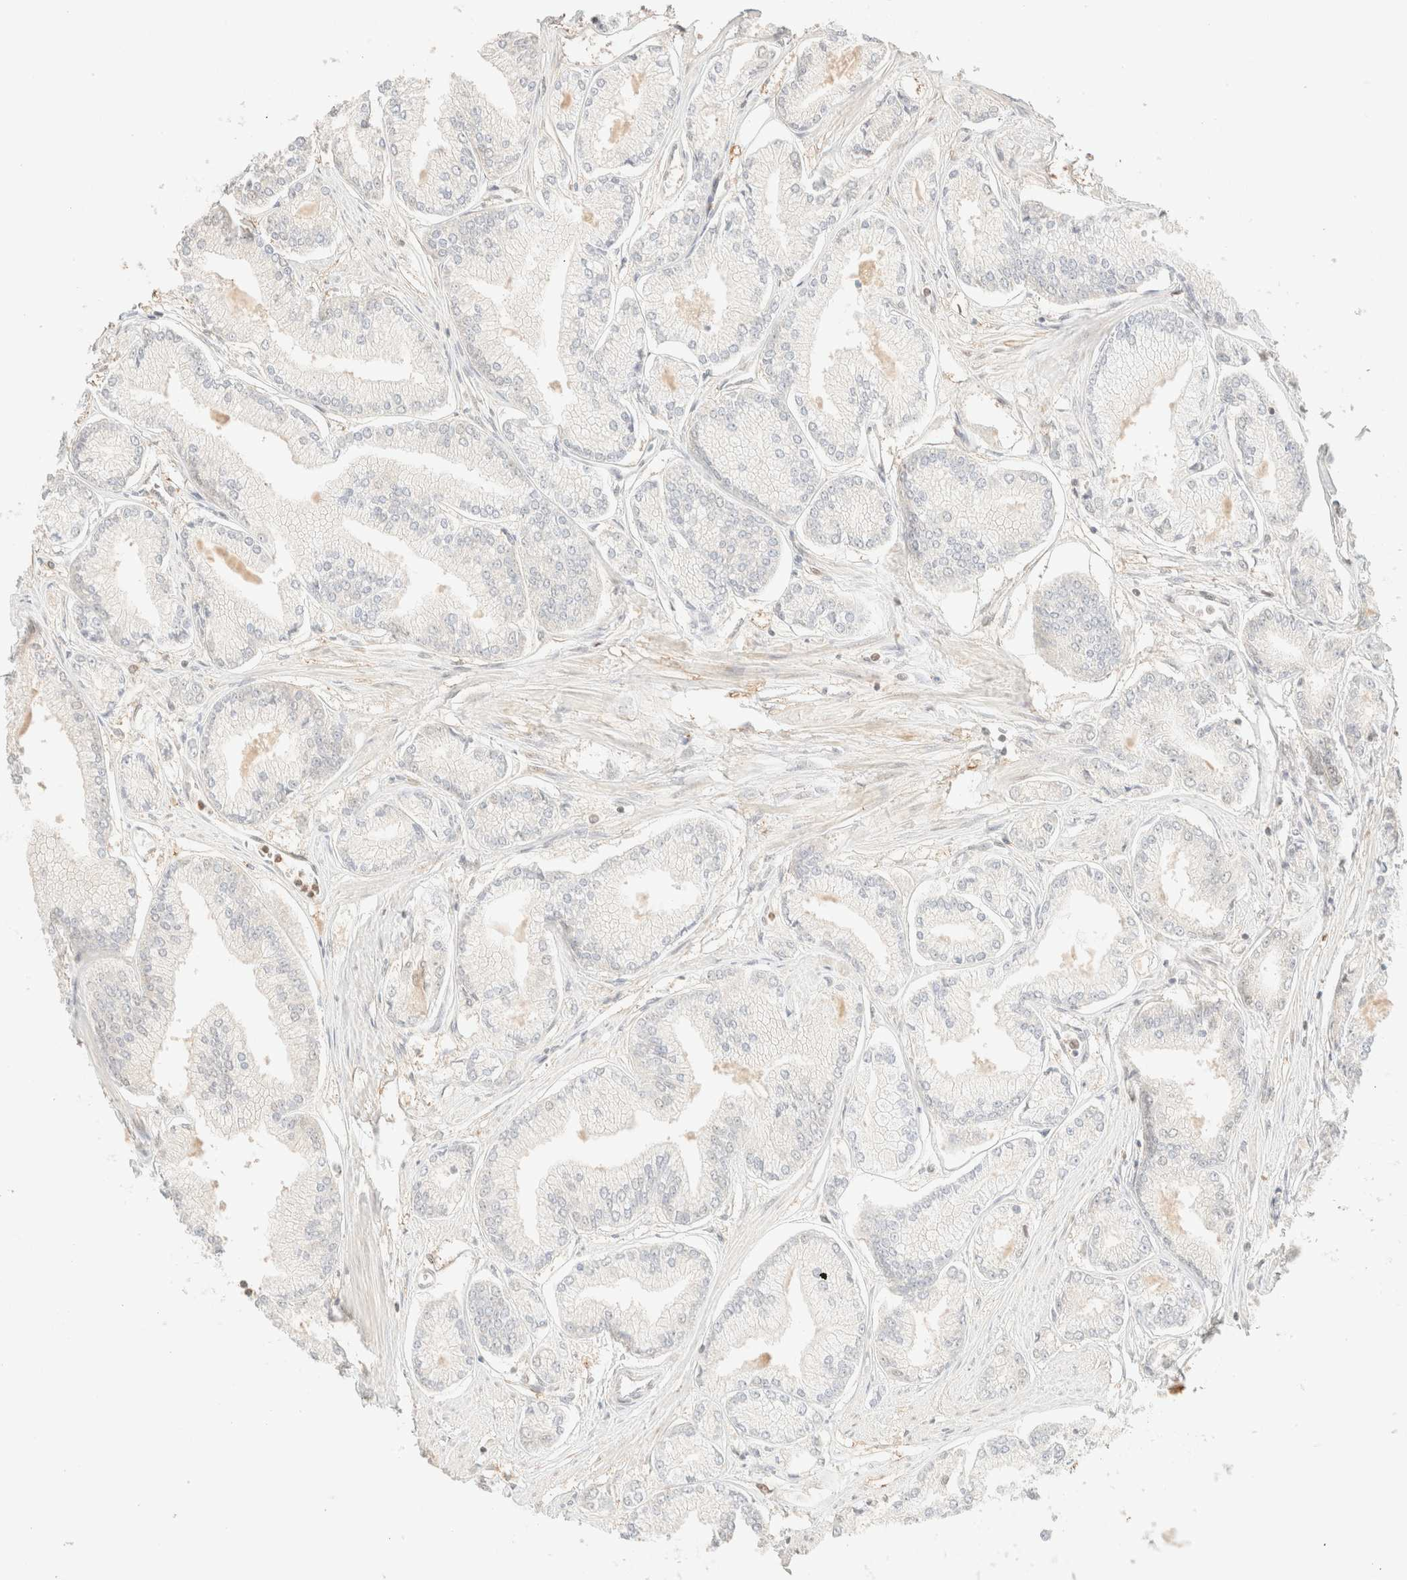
{"staining": {"intensity": "negative", "quantity": "none", "location": "none"}, "tissue": "prostate cancer", "cell_type": "Tumor cells", "image_type": "cancer", "snomed": [{"axis": "morphology", "description": "Adenocarcinoma, Low grade"}, {"axis": "topography", "description": "Prostate"}], "caption": "IHC histopathology image of neoplastic tissue: human adenocarcinoma (low-grade) (prostate) stained with DAB (3,3'-diaminobenzidine) displays no significant protein staining in tumor cells.", "gene": "TSR1", "patient": {"sex": "male", "age": 52}}